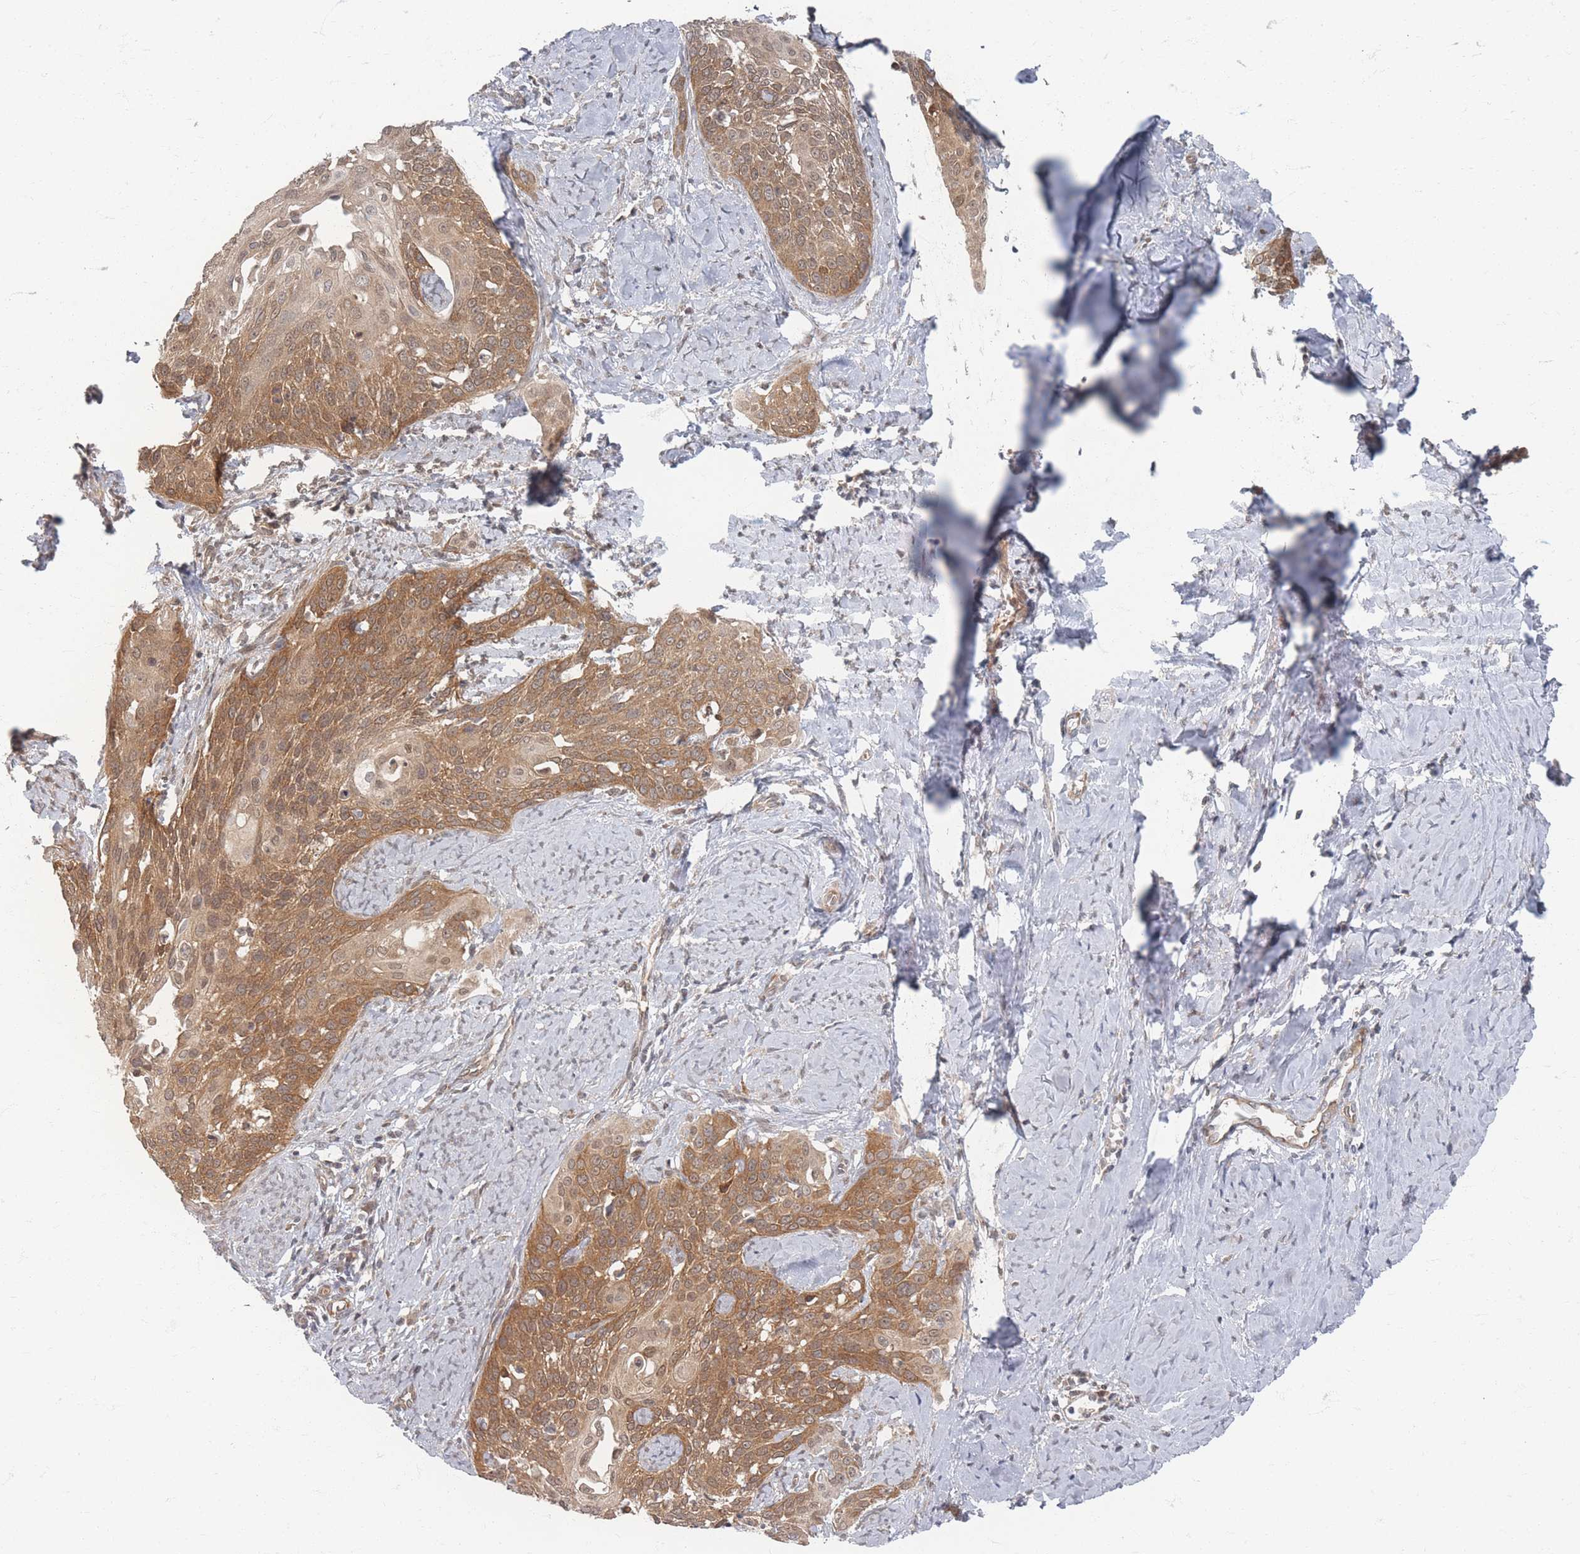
{"staining": {"intensity": "moderate", "quantity": ">75%", "location": "cytoplasmic/membranous"}, "tissue": "cervical cancer", "cell_type": "Tumor cells", "image_type": "cancer", "snomed": [{"axis": "morphology", "description": "Squamous cell carcinoma, NOS"}, {"axis": "topography", "description": "Cervix"}], "caption": "Tumor cells display medium levels of moderate cytoplasmic/membranous expression in about >75% of cells in cervical squamous cell carcinoma. (DAB (3,3'-diaminobenzidine) IHC, brown staining for protein, blue staining for nuclei).", "gene": "PSMD9", "patient": {"sex": "female", "age": 44}}